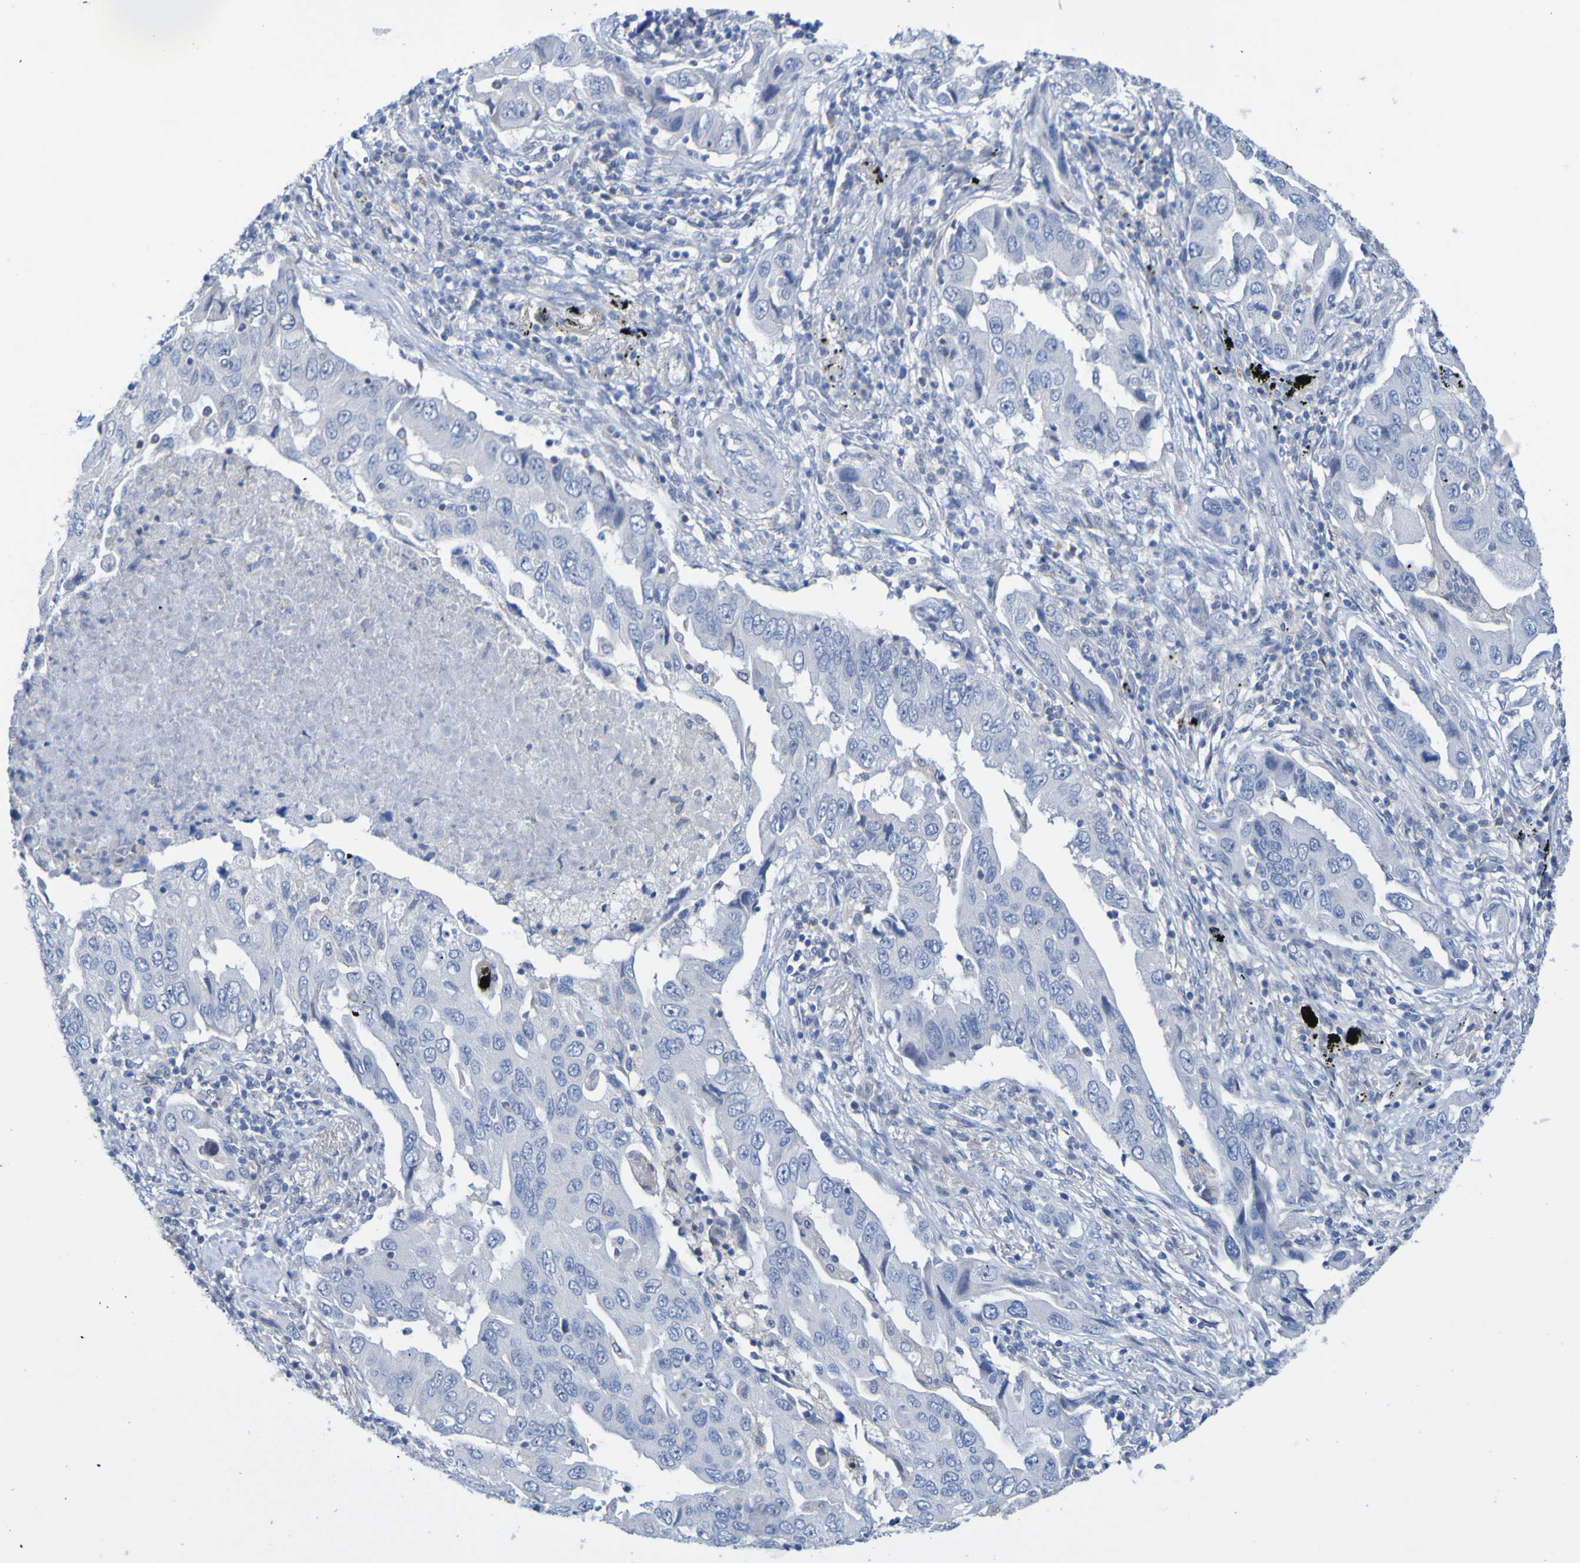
{"staining": {"intensity": "negative", "quantity": "none", "location": "none"}, "tissue": "lung cancer", "cell_type": "Tumor cells", "image_type": "cancer", "snomed": [{"axis": "morphology", "description": "Adenocarcinoma, NOS"}, {"axis": "topography", "description": "Lung"}], "caption": "High magnification brightfield microscopy of lung cancer stained with DAB (brown) and counterstained with hematoxylin (blue): tumor cells show no significant positivity.", "gene": "ACMSD", "patient": {"sex": "female", "age": 65}}